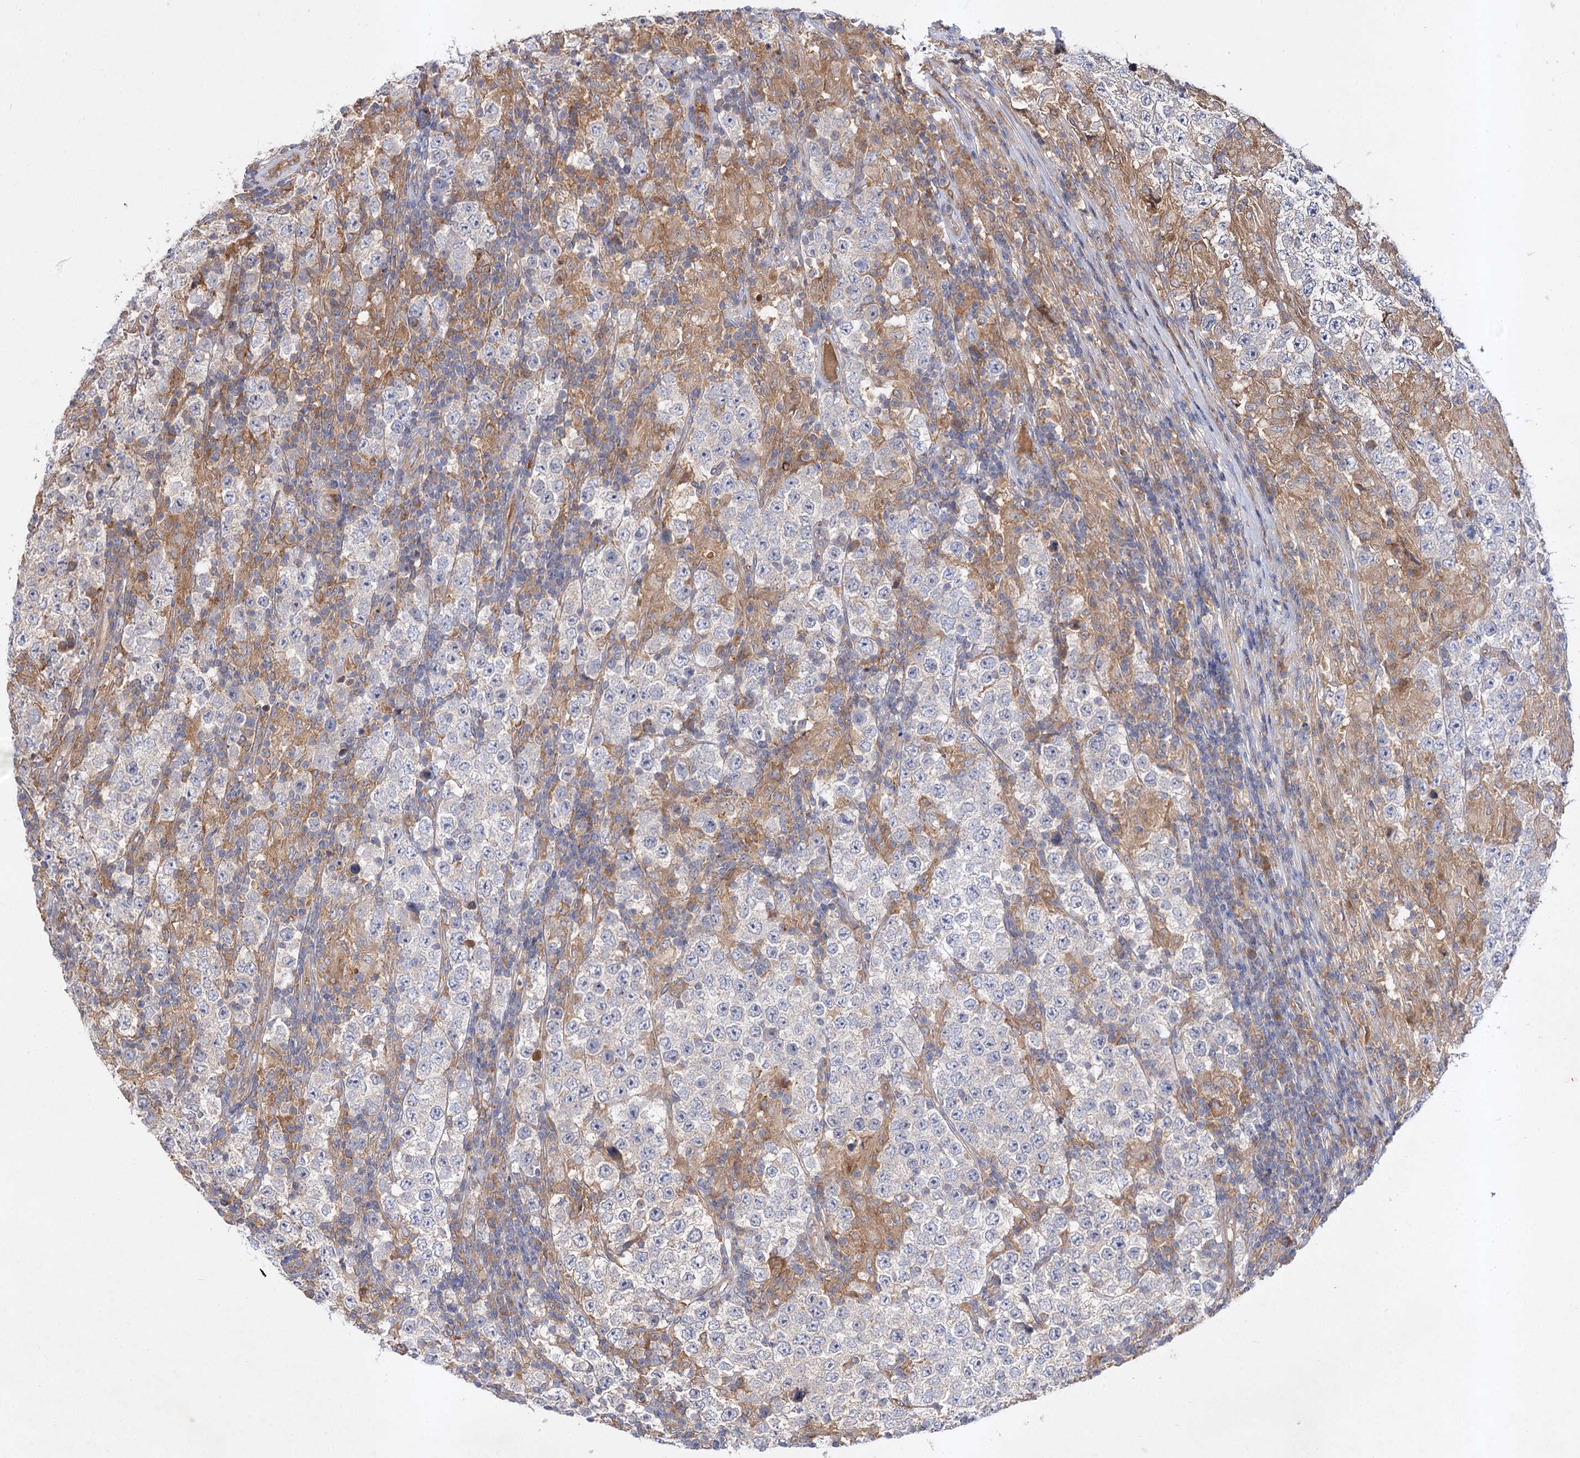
{"staining": {"intensity": "negative", "quantity": "none", "location": "none"}, "tissue": "testis cancer", "cell_type": "Tumor cells", "image_type": "cancer", "snomed": [{"axis": "morphology", "description": "Normal tissue, NOS"}, {"axis": "morphology", "description": "Urothelial carcinoma, High grade"}, {"axis": "morphology", "description": "Seminoma, NOS"}, {"axis": "morphology", "description": "Carcinoma, Embryonal, NOS"}, {"axis": "topography", "description": "Urinary bladder"}, {"axis": "topography", "description": "Testis"}], "caption": "This micrograph is of testis cancer (urothelial carcinoma (high-grade)) stained with immunohistochemistry to label a protein in brown with the nuclei are counter-stained blue. There is no staining in tumor cells.", "gene": "PATL1", "patient": {"sex": "male", "age": 41}}